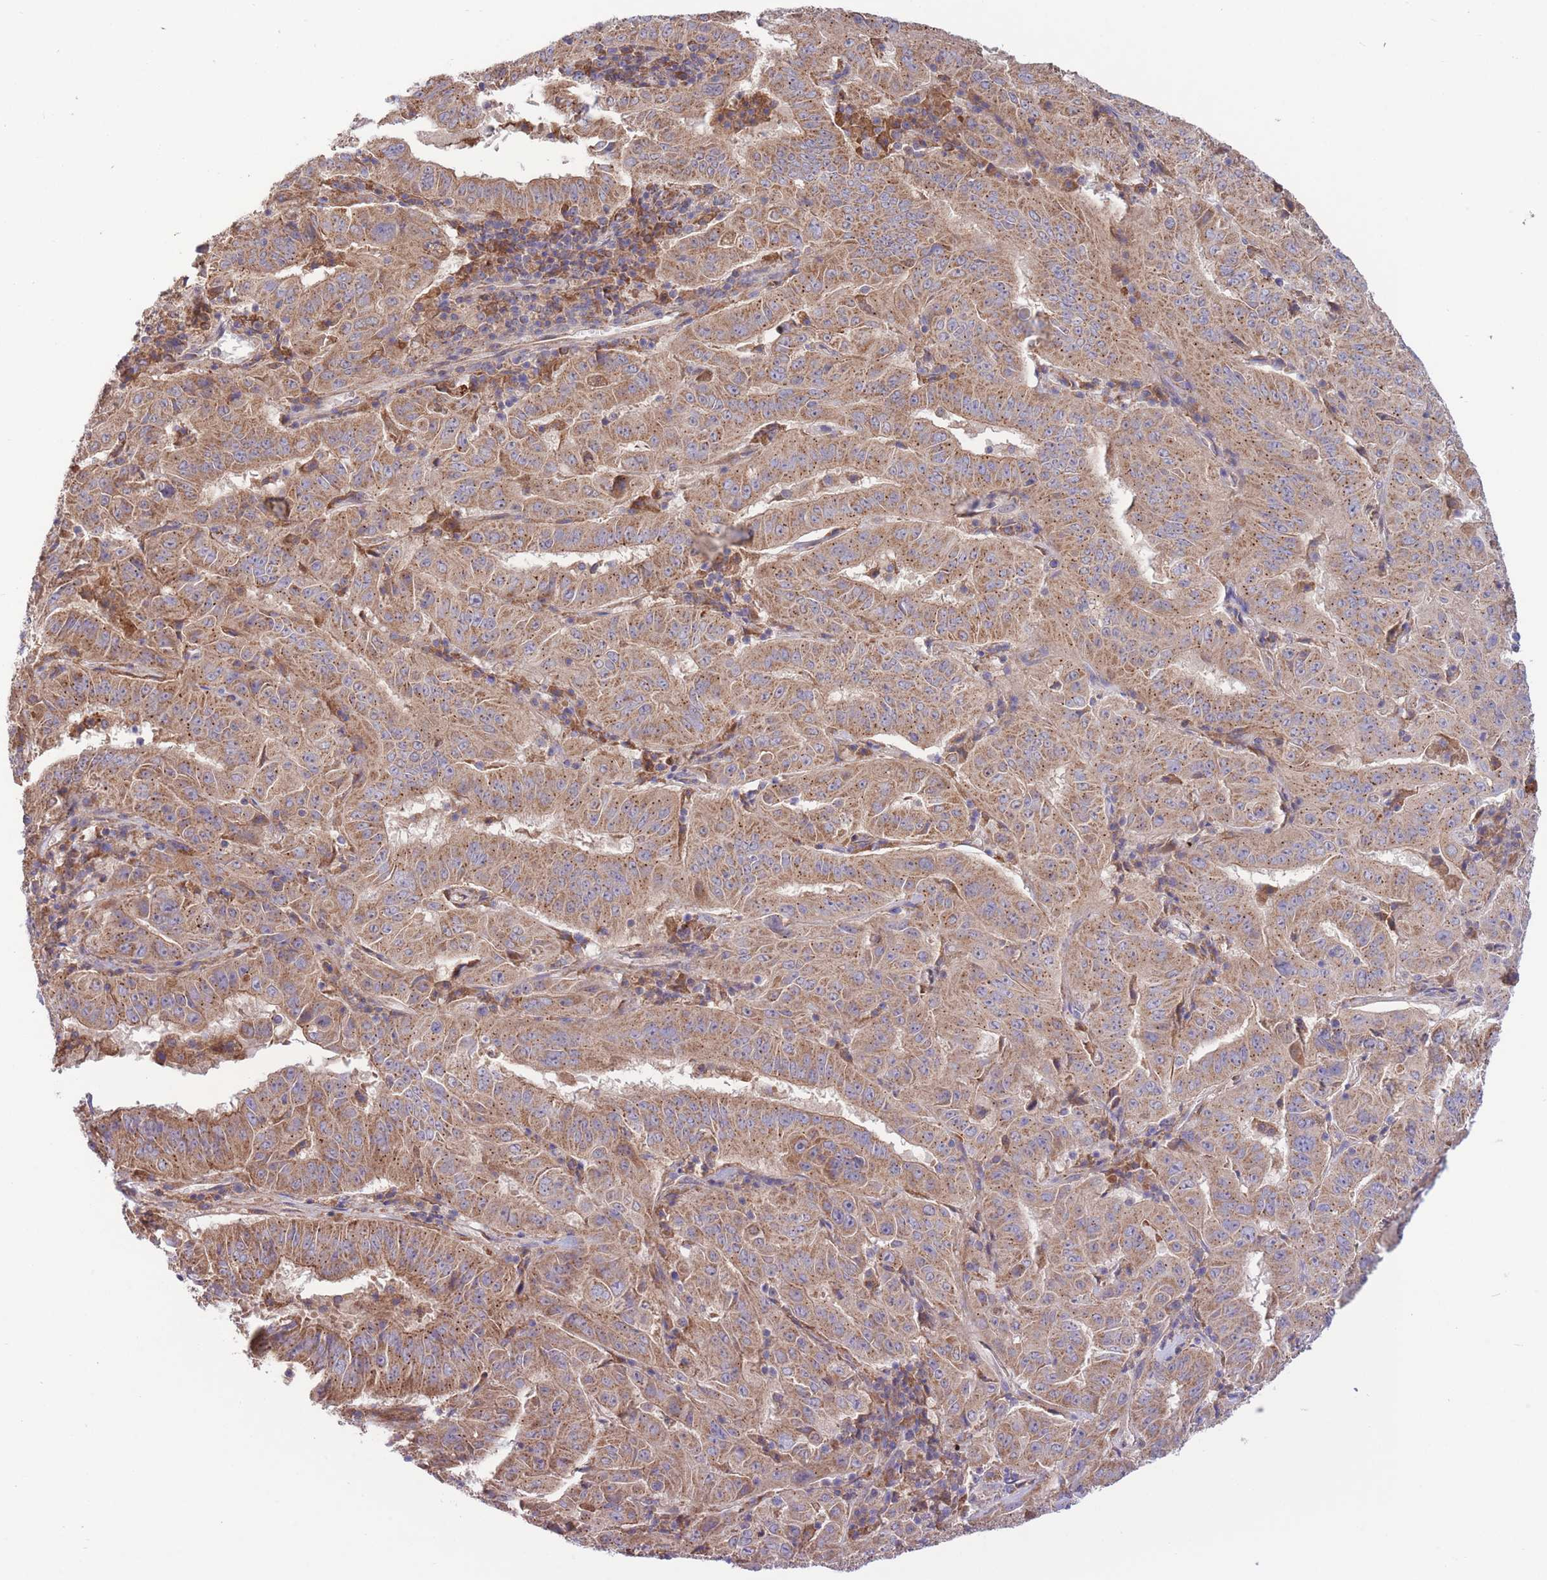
{"staining": {"intensity": "moderate", "quantity": ">75%", "location": "cytoplasmic/membranous"}, "tissue": "pancreatic cancer", "cell_type": "Tumor cells", "image_type": "cancer", "snomed": [{"axis": "morphology", "description": "Adenocarcinoma, NOS"}, {"axis": "topography", "description": "Pancreas"}], "caption": "Human adenocarcinoma (pancreatic) stained with a brown dye demonstrates moderate cytoplasmic/membranous positive positivity in approximately >75% of tumor cells.", "gene": "ATP13A2", "patient": {"sex": "male", "age": 63}}